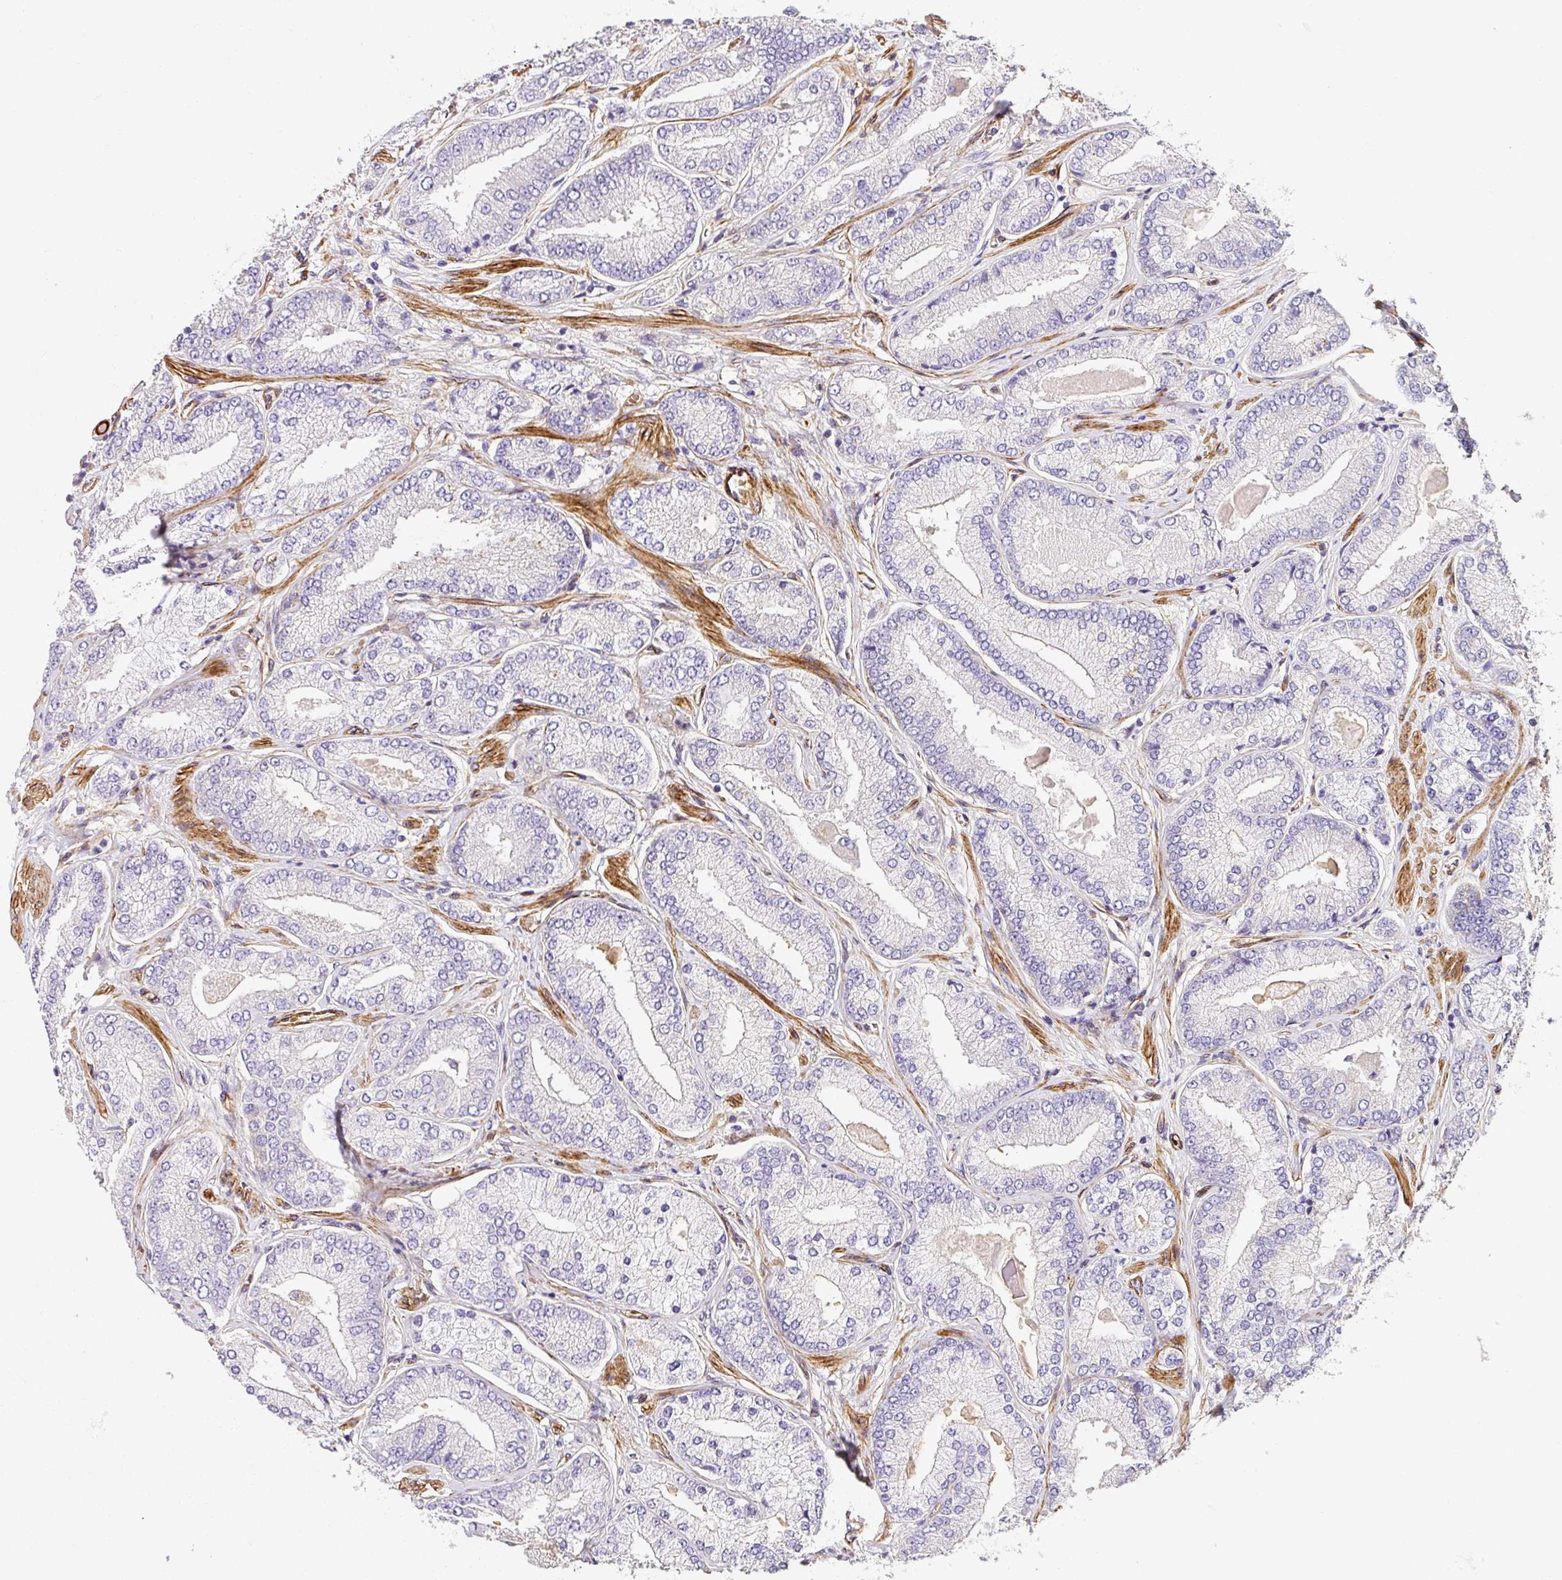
{"staining": {"intensity": "negative", "quantity": "none", "location": "none"}, "tissue": "prostate cancer", "cell_type": "Tumor cells", "image_type": "cancer", "snomed": [{"axis": "morphology", "description": "Adenocarcinoma, High grade"}, {"axis": "topography", "description": "Prostate"}], "caption": "Immunohistochemical staining of prostate cancer exhibits no significant positivity in tumor cells.", "gene": "SLC25A17", "patient": {"sex": "male", "age": 68}}